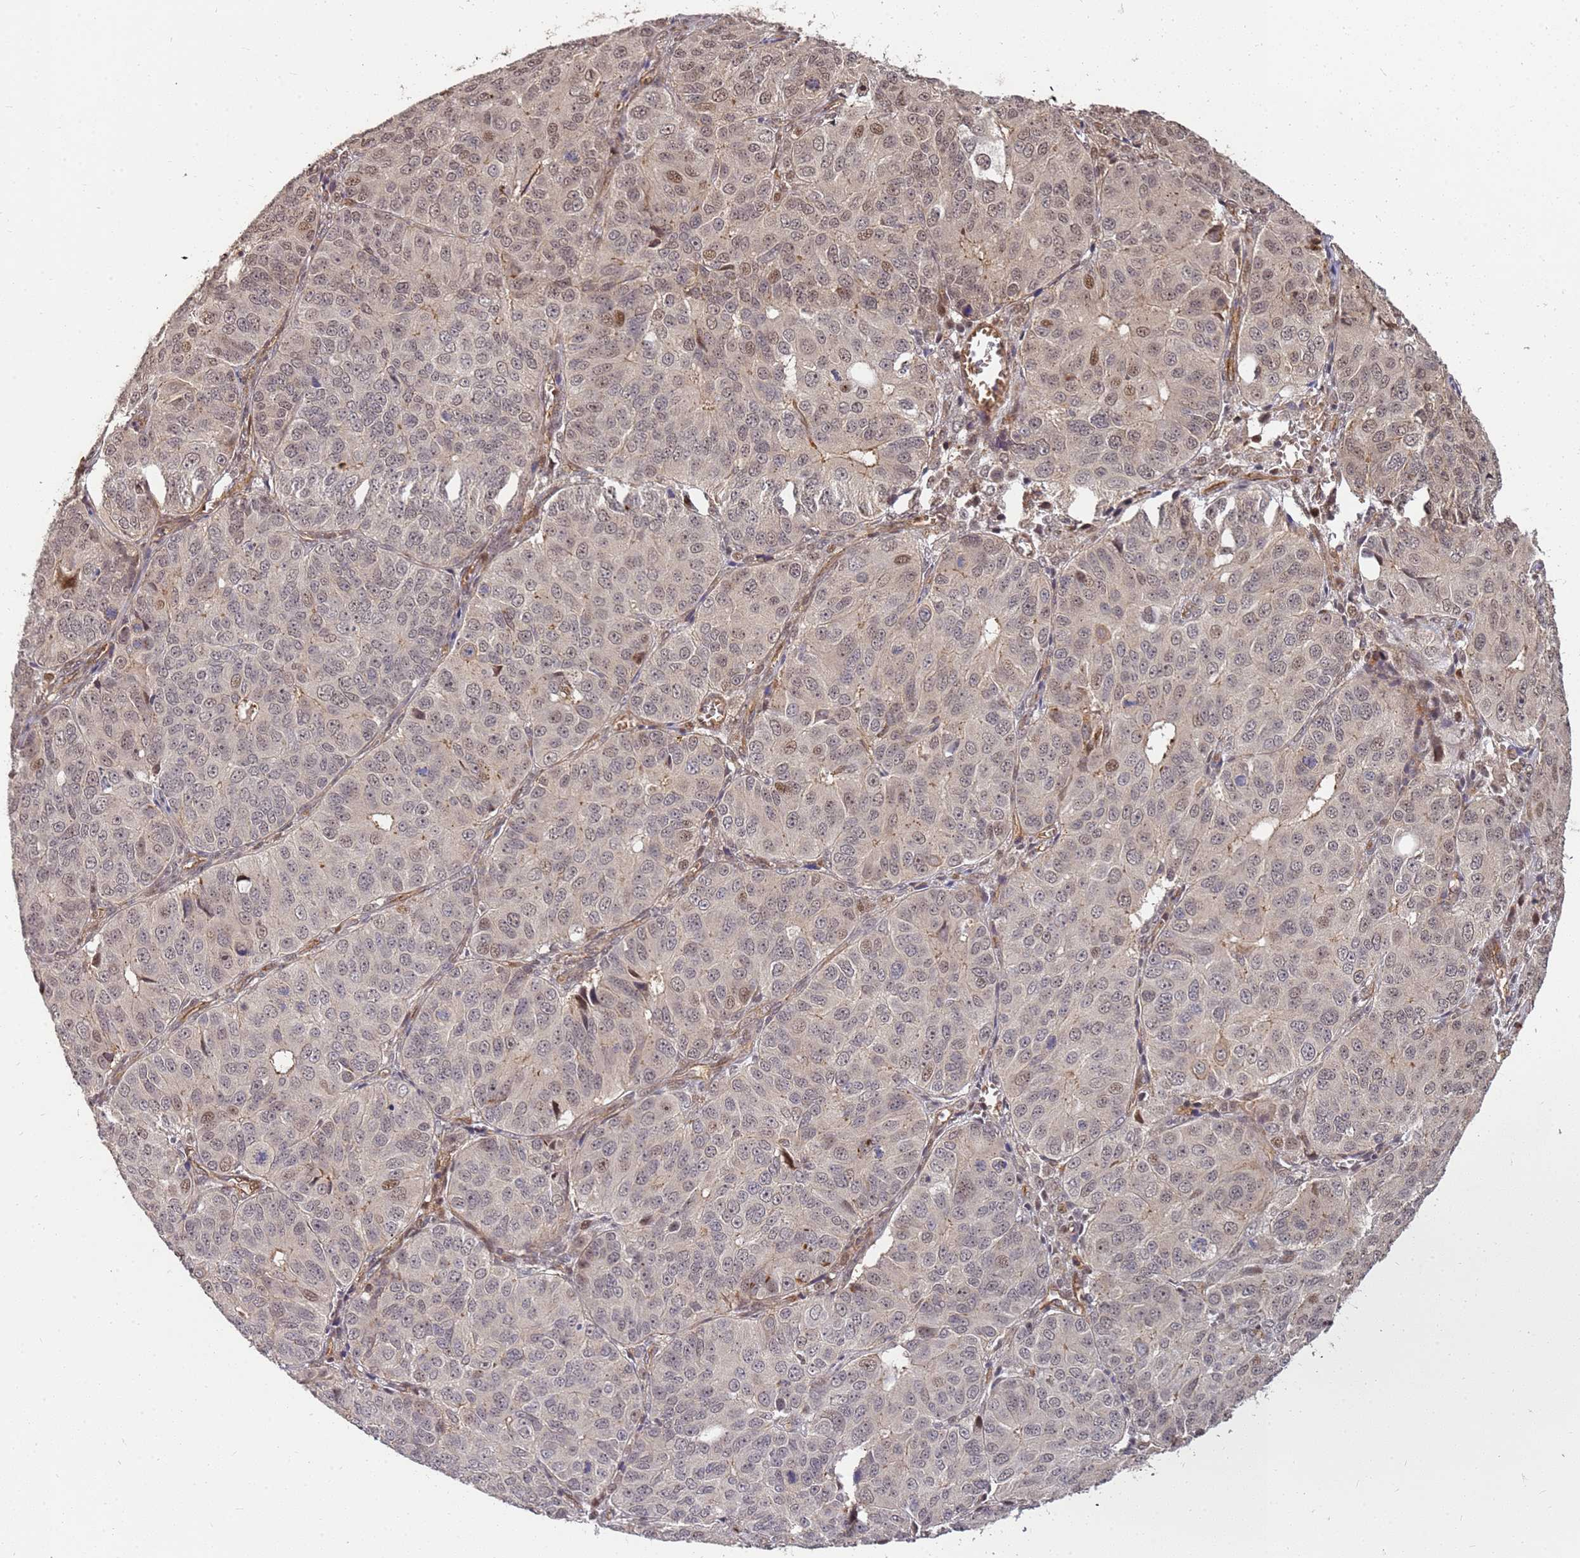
{"staining": {"intensity": "moderate", "quantity": "<25%", "location": "nuclear"}, "tissue": "ovarian cancer", "cell_type": "Tumor cells", "image_type": "cancer", "snomed": [{"axis": "morphology", "description": "Carcinoma, endometroid"}, {"axis": "topography", "description": "Ovary"}], "caption": "Immunohistochemical staining of ovarian cancer exhibits low levels of moderate nuclear positivity in about <25% of tumor cells.", "gene": "ST18", "patient": {"sex": "female", "age": 51}}